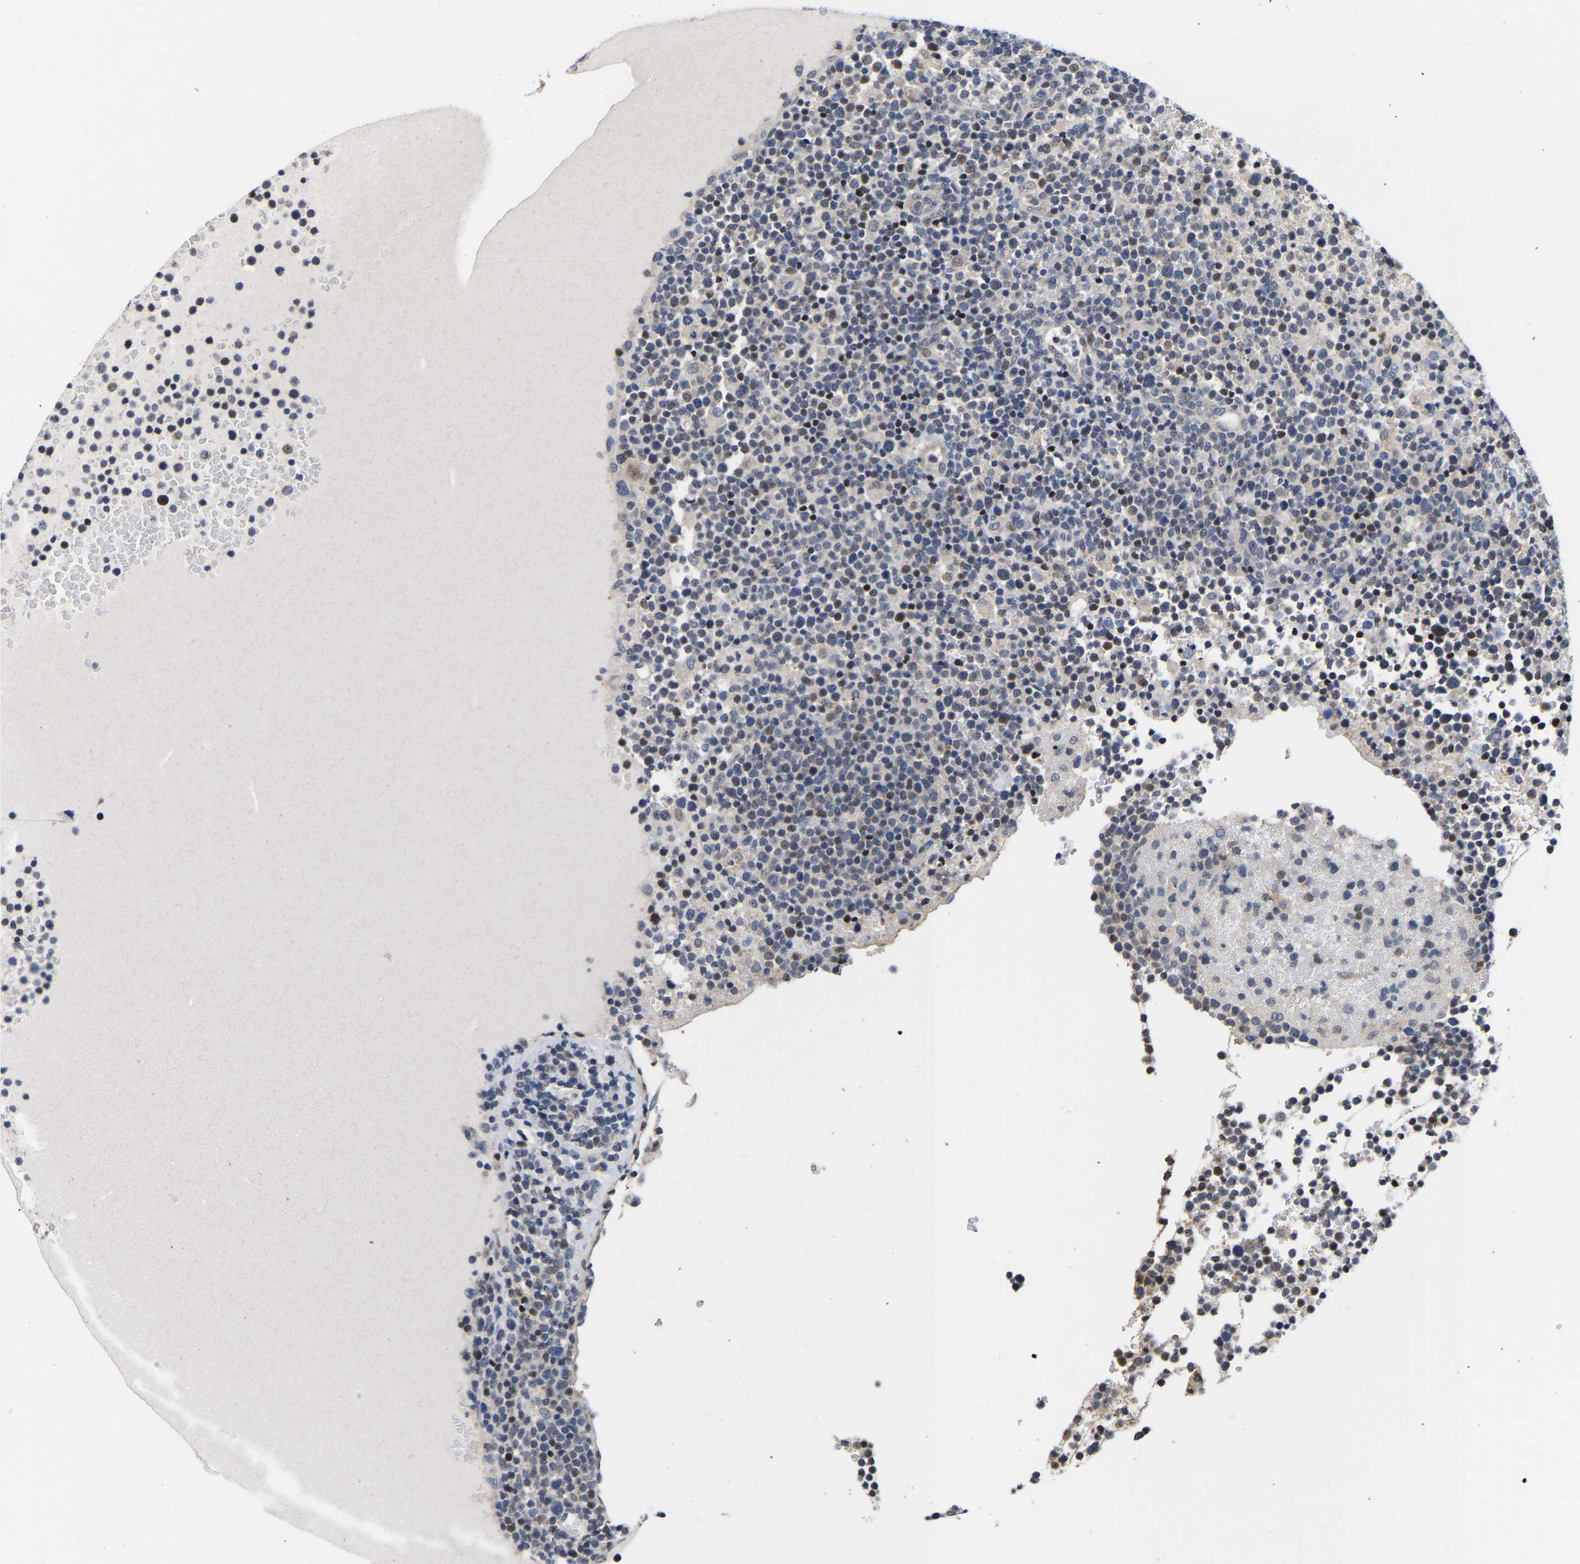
{"staining": {"intensity": "weak", "quantity": "<25%", "location": "nuclear"}, "tissue": "lymphoma", "cell_type": "Tumor cells", "image_type": "cancer", "snomed": [{"axis": "morphology", "description": "Malignant lymphoma, non-Hodgkin's type, High grade"}, {"axis": "topography", "description": "Lymph node"}], "caption": "This is an IHC micrograph of human lymphoma. There is no positivity in tumor cells.", "gene": "PTRHD1", "patient": {"sex": "male", "age": 61}}